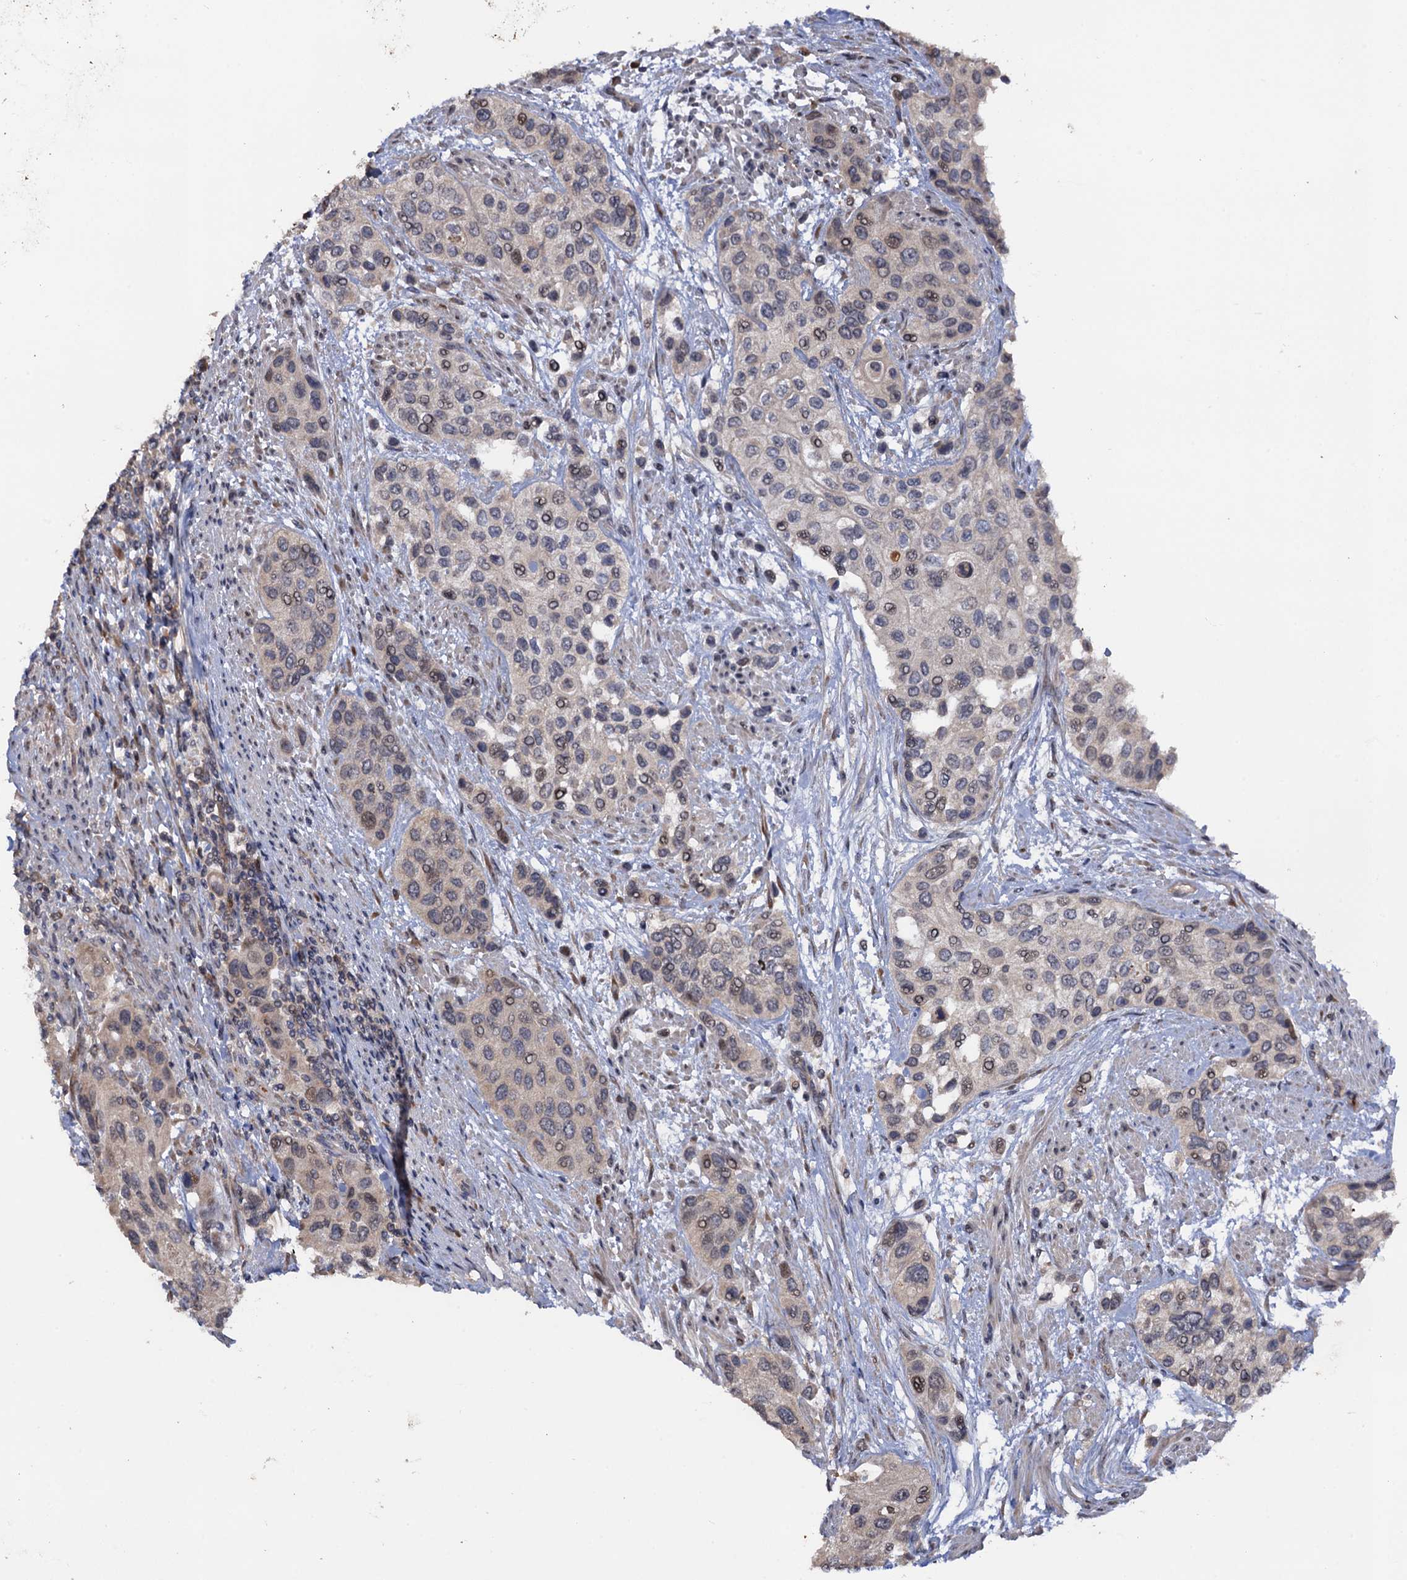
{"staining": {"intensity": "weak", "quantity": "25%-75%", "location": "nuclear"}, "tissue": "urothelial cancer", "cell_type": "Tumor cells", "image_type": "cancer", "snomed": [{"axis": "morphology", "description": "Normal tissue, NOS"}, {"axis": "morphology", "description": "Urothelial carcinoma, High grade"}, {"axis": "topography", "description": "Vascular tissue"}, {"axis": "topography", "description": "Urinary bladder"}], "caption": "High-grade urothelial carcinoma was stained to show a protein in brown. There is low levels of weak nuclear positivity in approximately 25%-75% of tumor cells. (brown staining indicates protein expression, while blue staining denotes nuclei).", "gene": "LRRC63", "patient": {"sex": "female", "age": 56}}